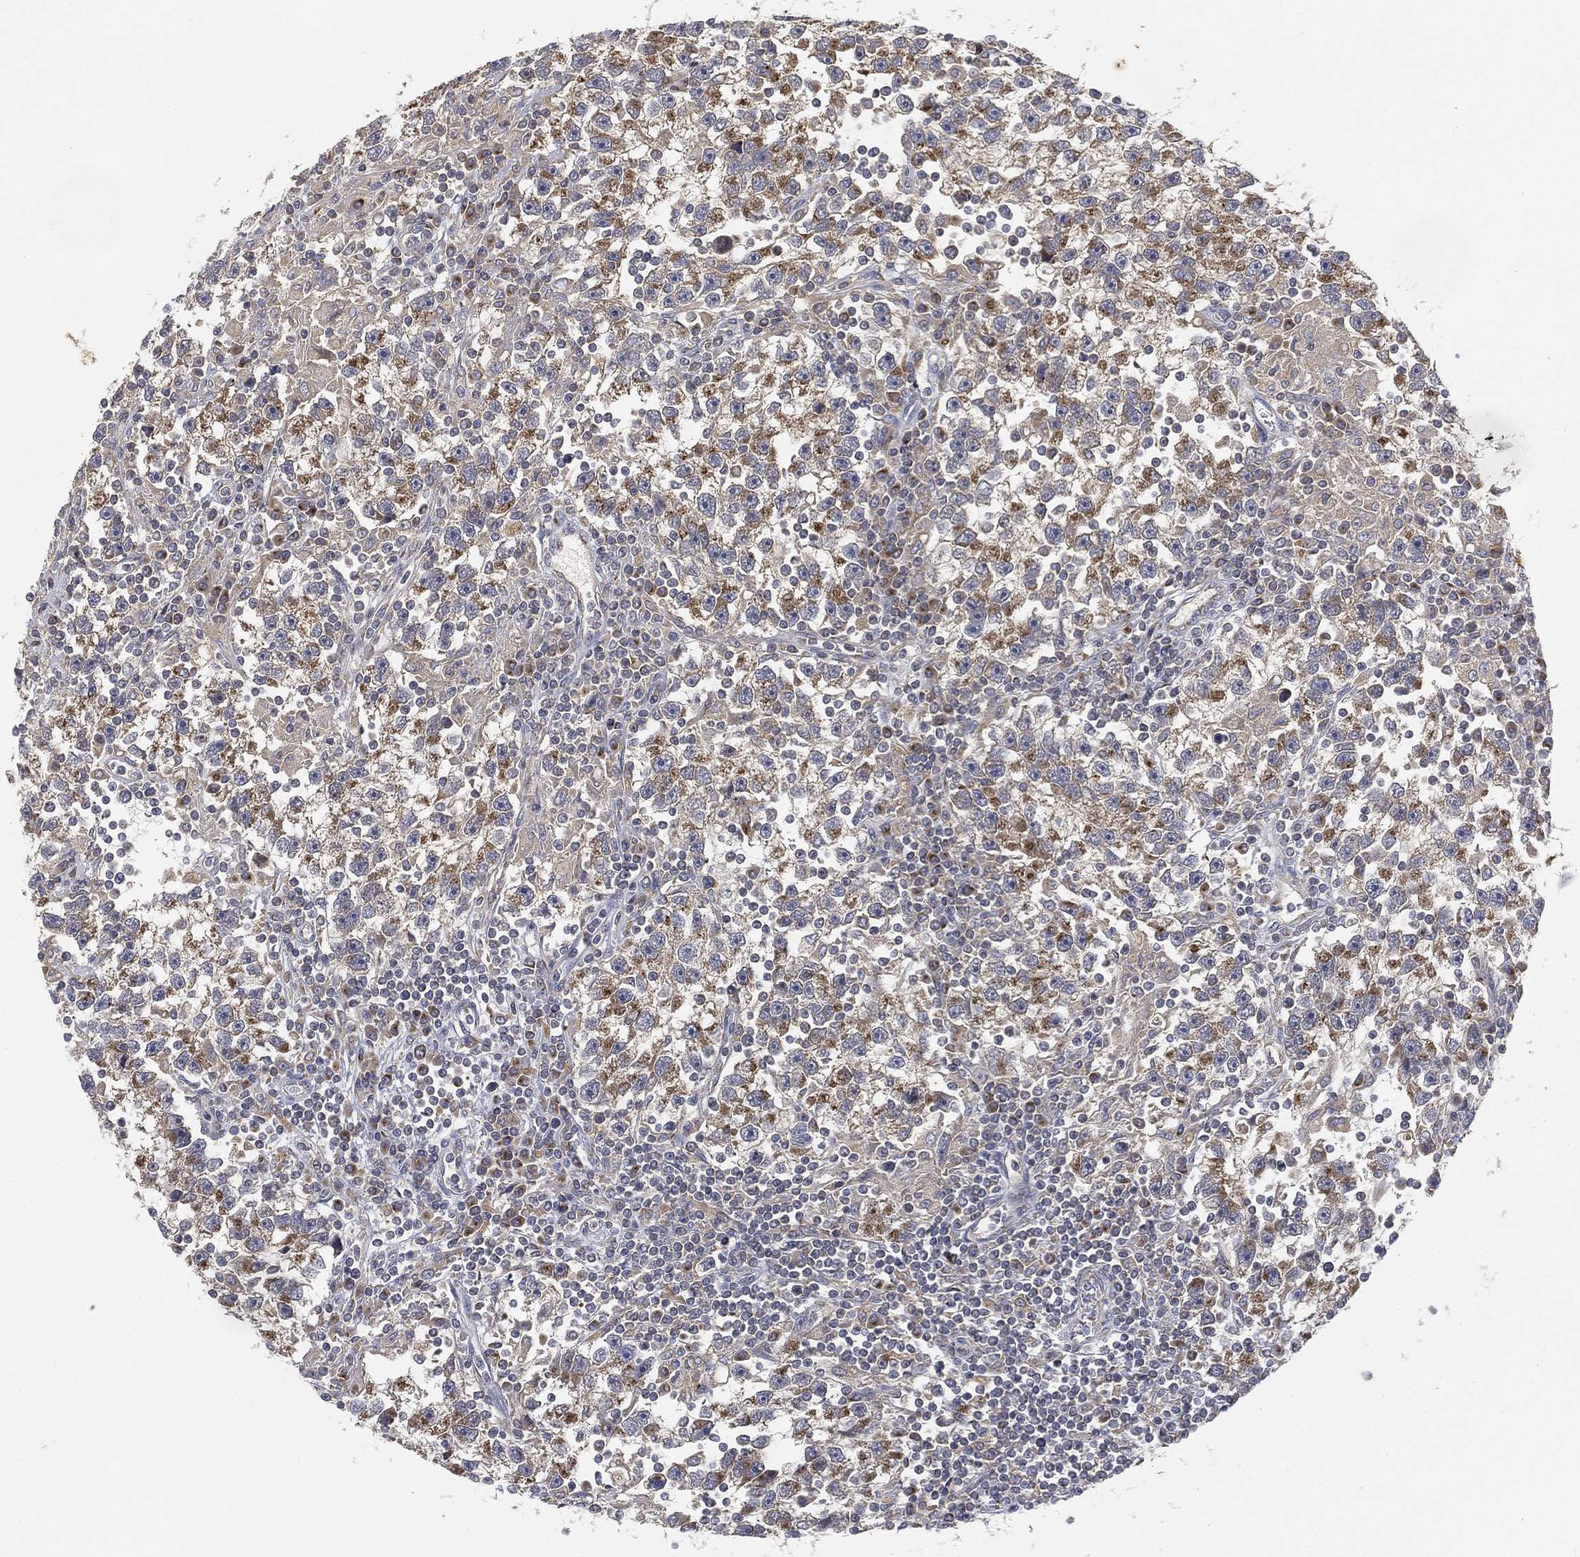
{"staining": {"intensity": "moderate", "quantity": "25%-75%", "location": "cytoplasmic/membranous"}, "tissue": "testis cancer", "cell_type": "Tumor cells", "image_type": "cancer", "snomed": [{"axis": "morphology", "description": "Seminoma, NOS"}, {"axis": "topography", "description": "Testis"}], "caption": "Immunohistochemical staining of seminoma (testis) reveals medium levels of moderate cytoplasmic/membranous positivity in approximately 25%-75% of tumor cells.", "gene": "CTSL", "patient": {"sex": "male", "age": 47}}